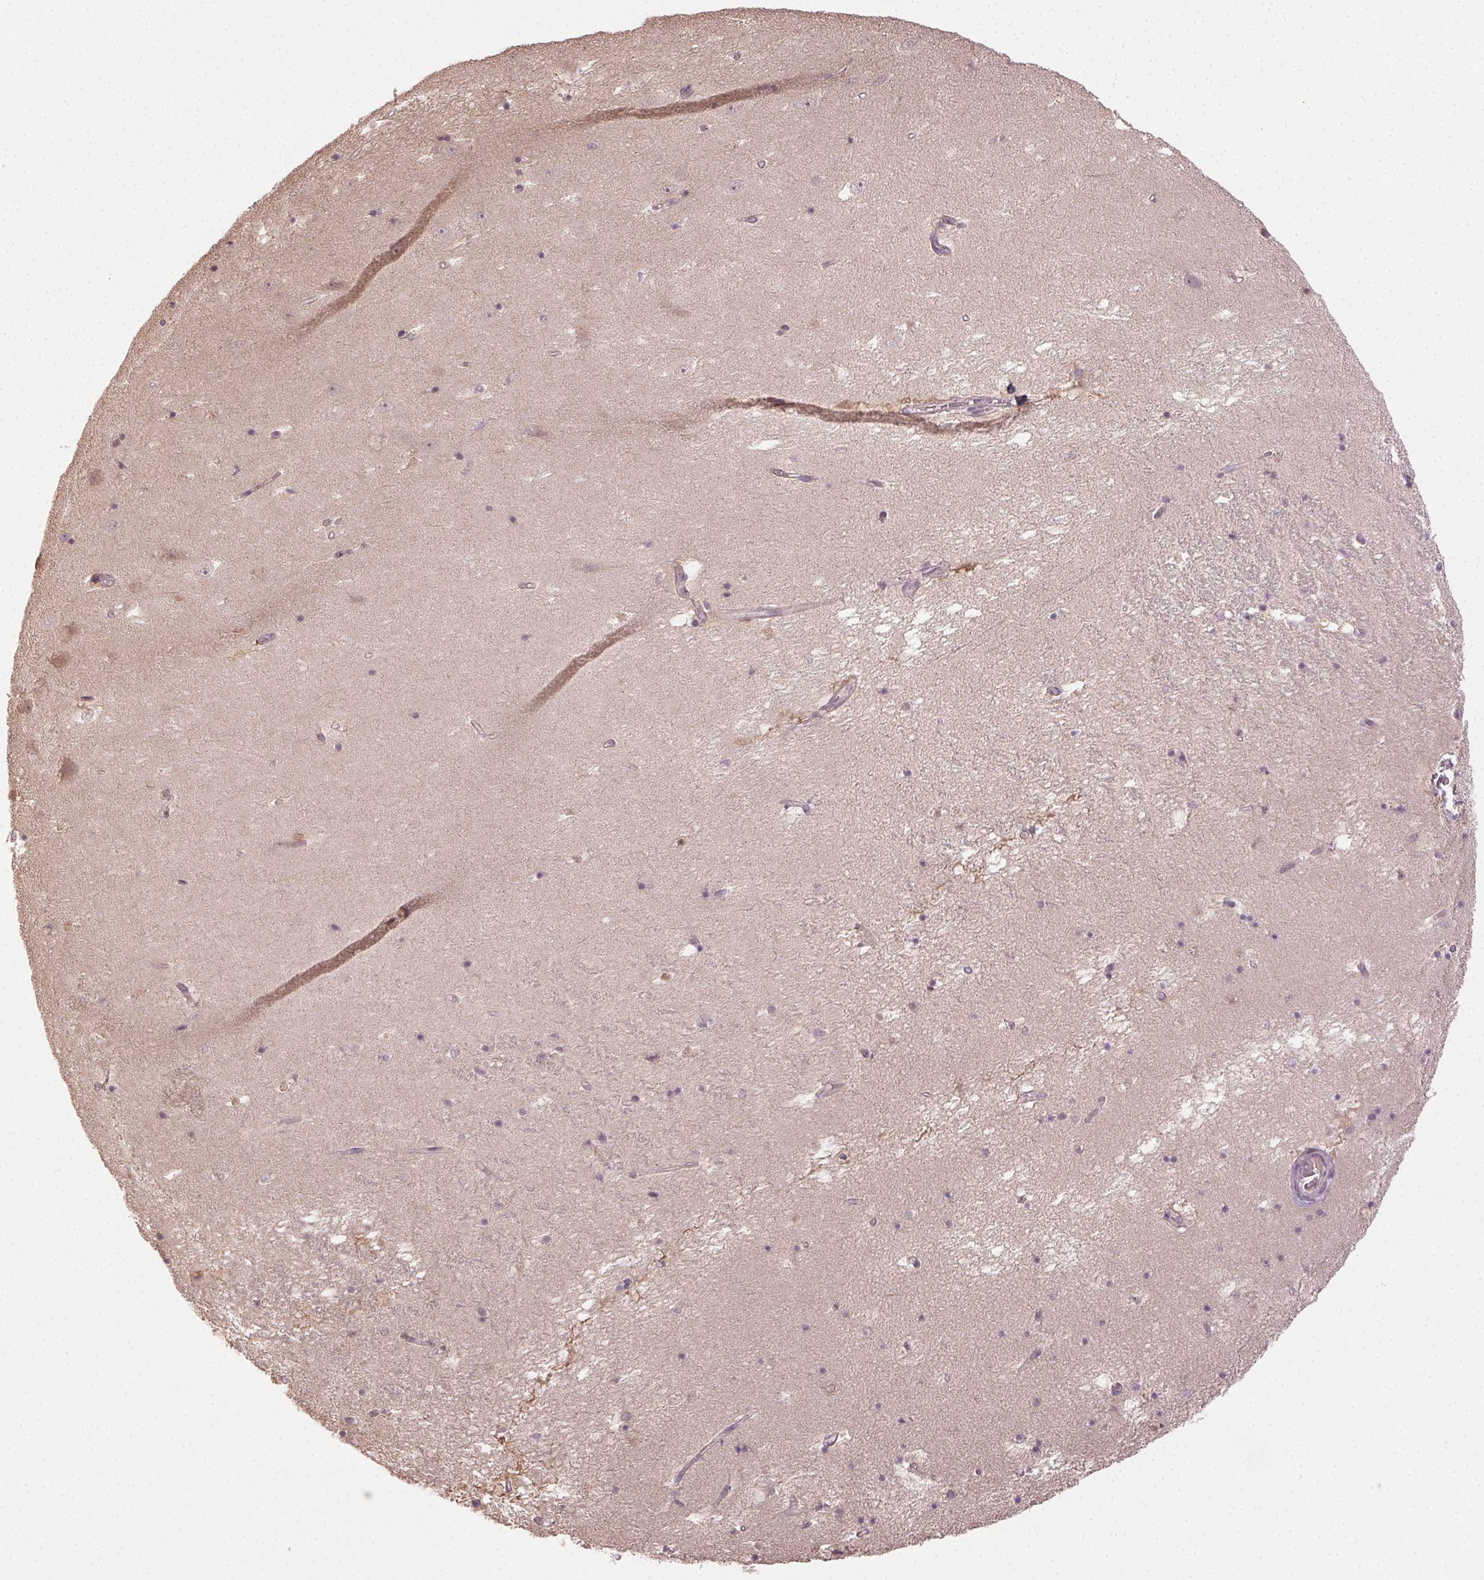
{"staining": {"intensity": "negative", "quantity": "none", "location": "none"}, "tissue": "hippocampus", "cell_type": "Glial cells", "image_type": "normal", "snomed": [{"axis": "morphology", "description": "Normal tissue, NOS"}, {"axis": "topography", "description": "Hippocampus"}], "caption": "IHC of unremarkable human hippocampus demonstrates no positivity in glial cells. (DAB (3,3'-diaminobenzidine) immunohistochemistry, high magnification).", "gene": "ATP1B3", "patient": {"sex": "male", "age": 58}}